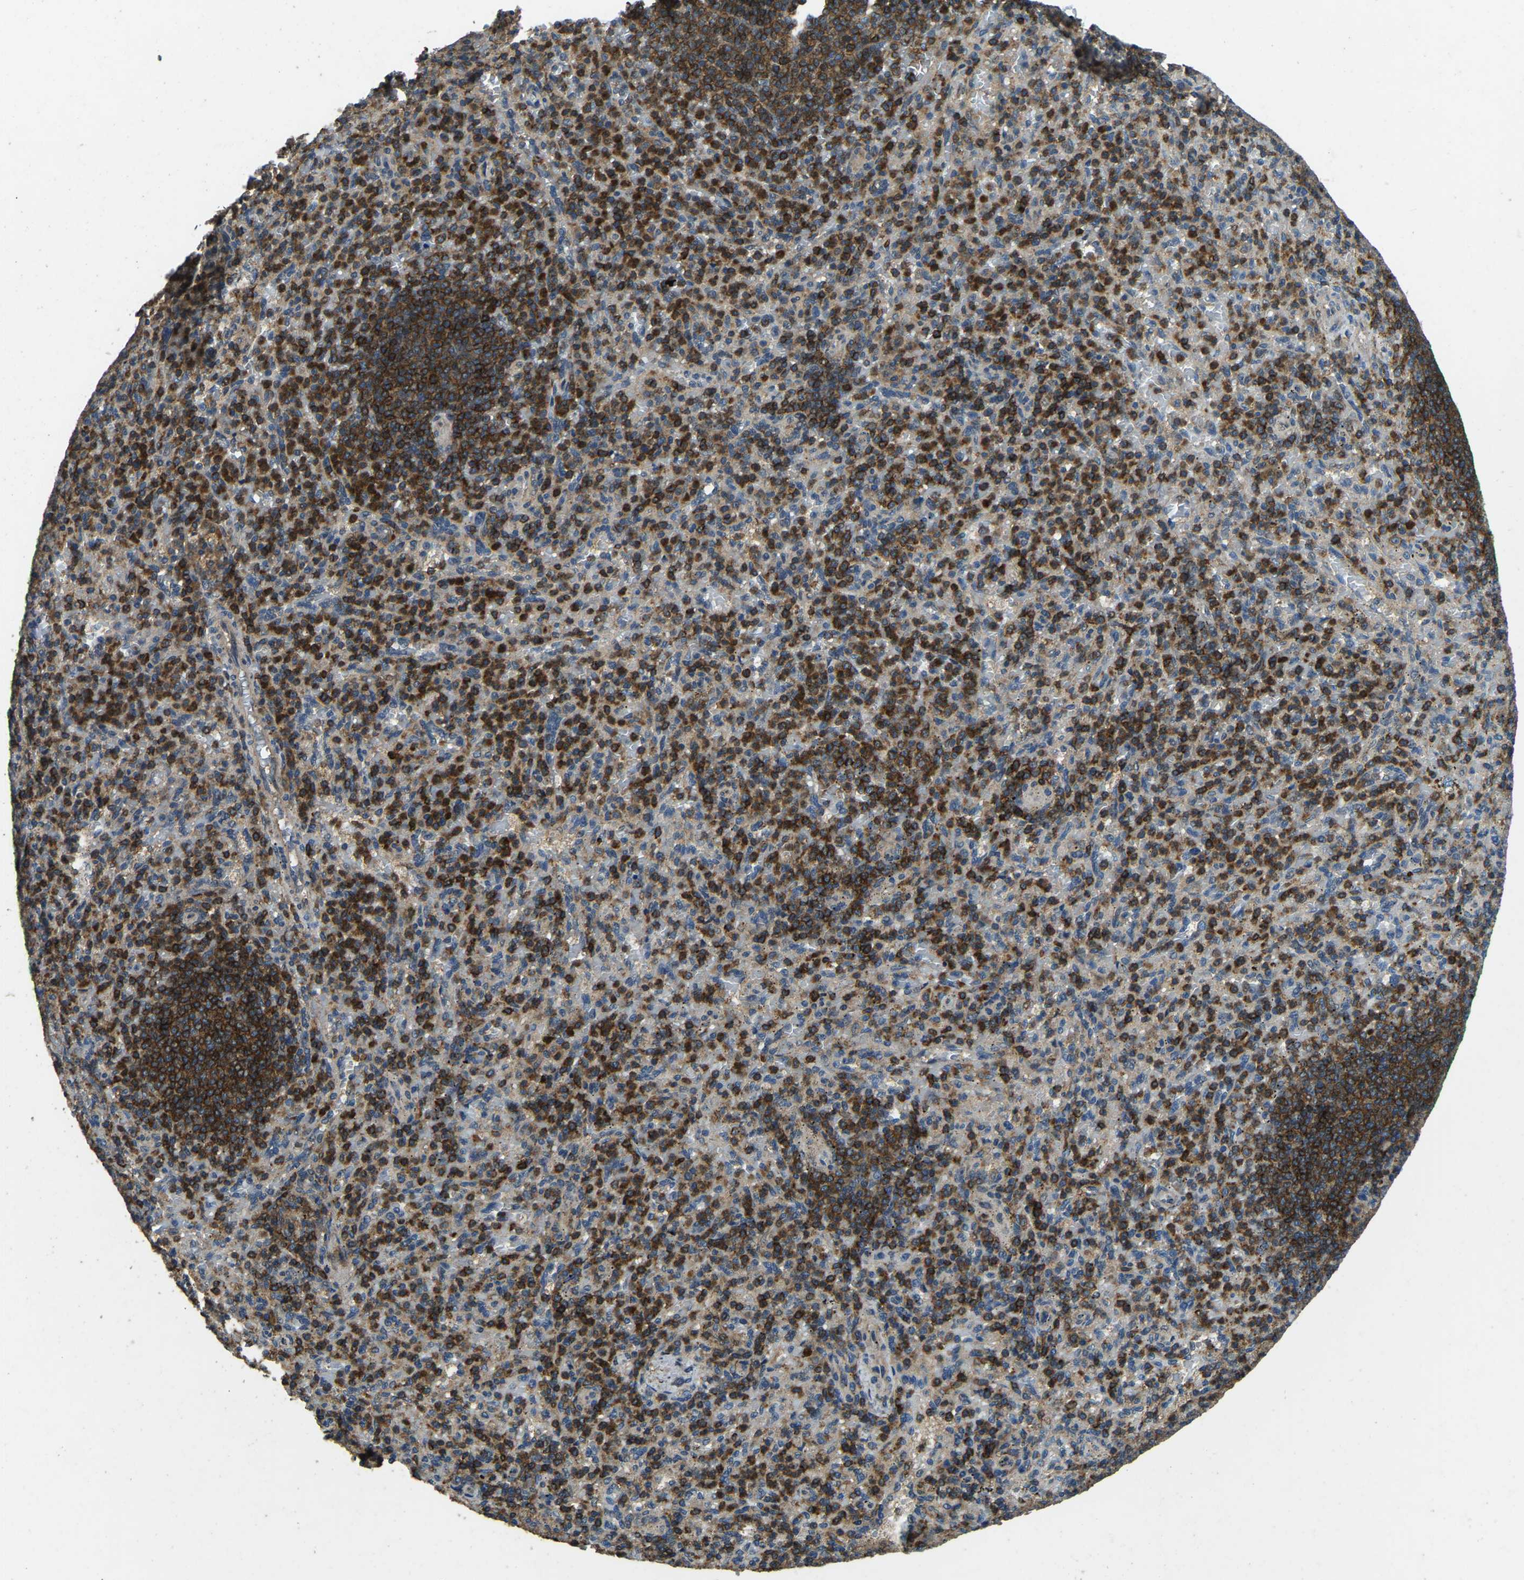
{"staining": {"intensity": "strong", "quantity": "25%-75%", "location": "cytoplasmic/membranous"}, "tissue": "spleen", "cell_type": "Cells in red pulp", "image_type": "normal", "snomed": [{"axis": "morphology", "description": "Normal tissue, NOS"}, {"axis": "topography", "description": "Spleen"}], "caption": "Strong cytoplasmic/membranous protein staining is present in approximately 25%-75% of cells in red pulp in spleen. The protein is shown in brown color, while the nuclei are stained blue.", "gene": "ATP8B1", "patient": {"sex": "female", "age": 74}}